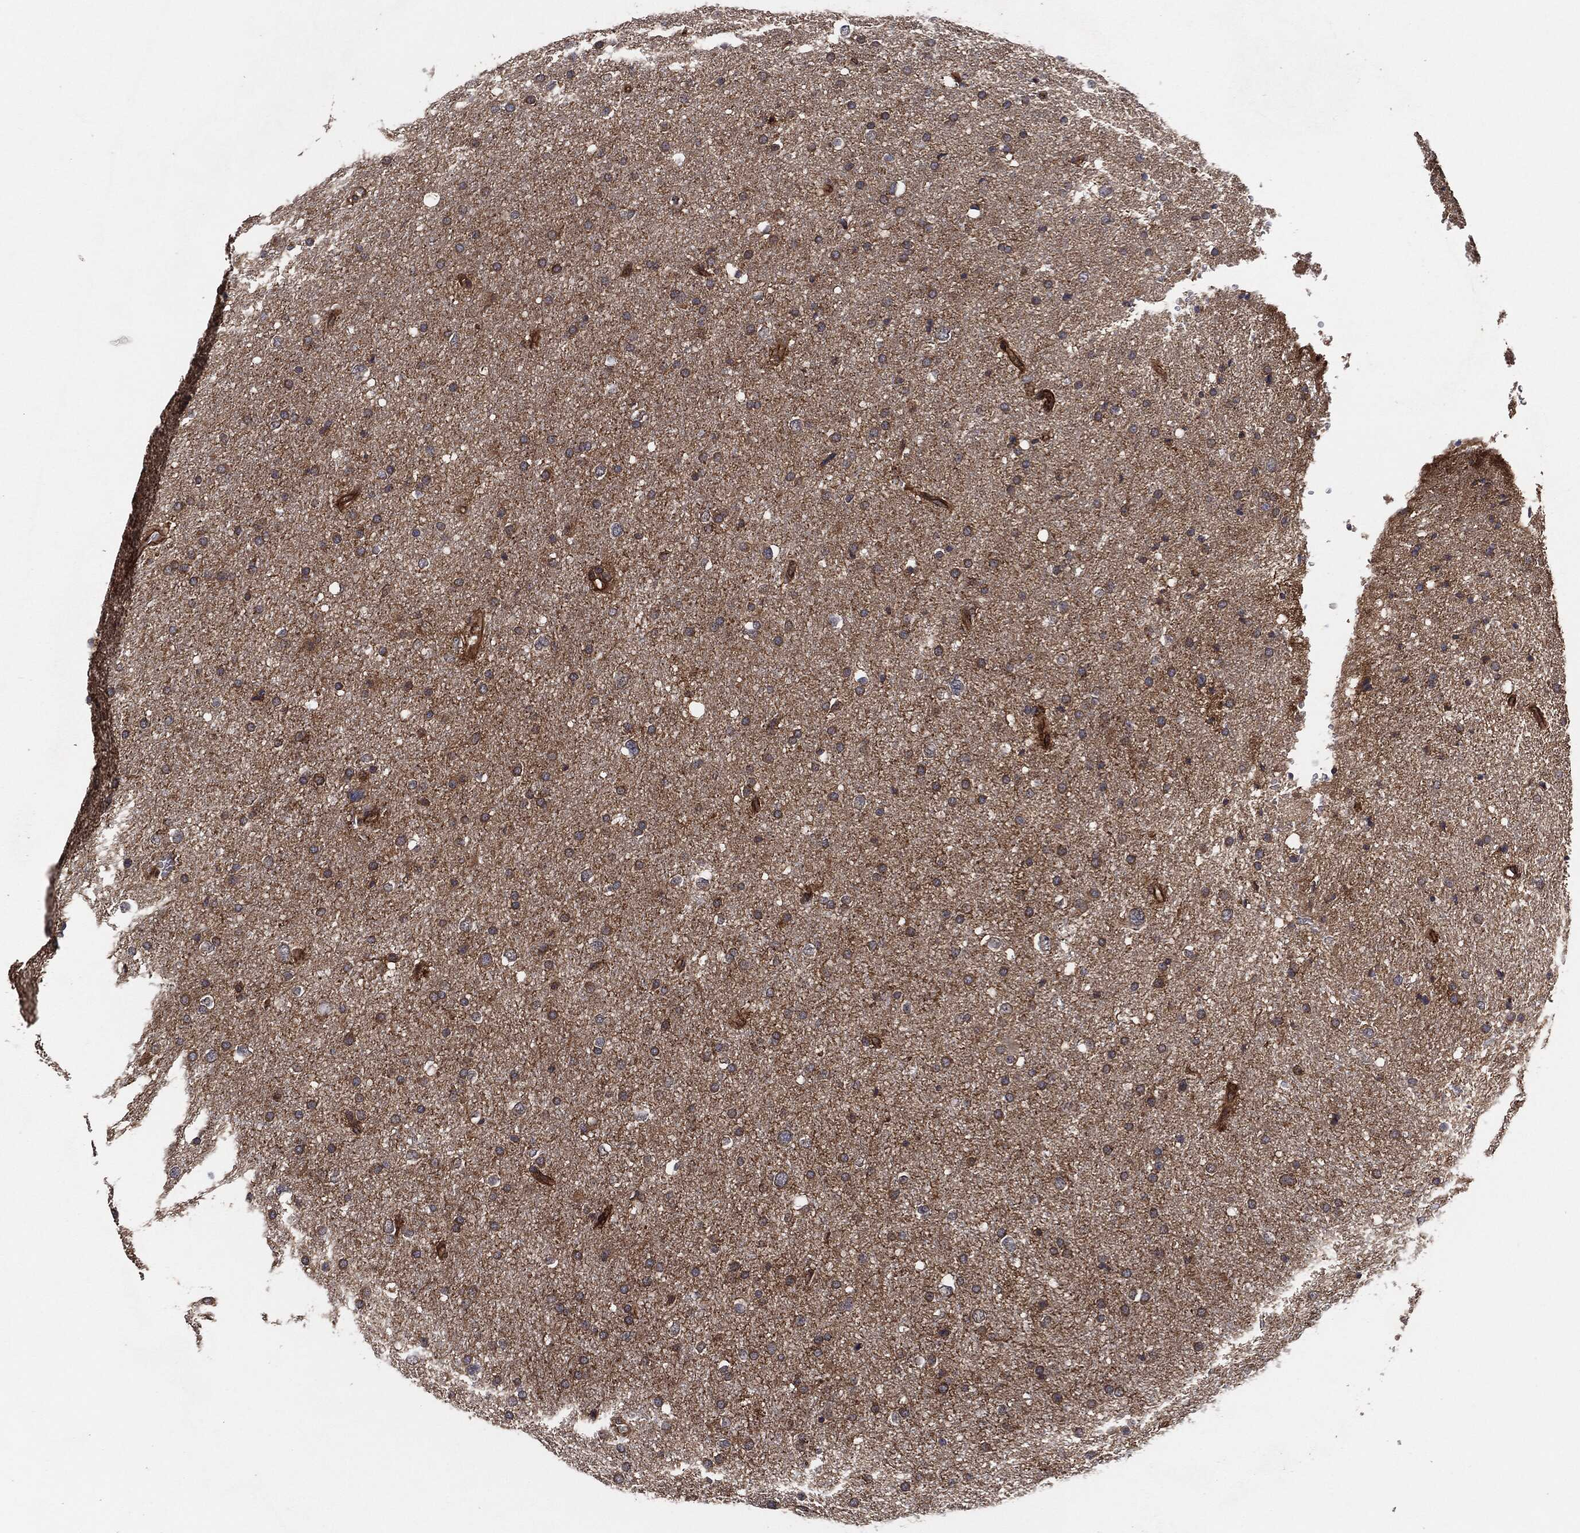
{"staining": {"intensity": "moderate", "quantity": "25%-75%", "location": "cytoplasmic/membranous"}, "tissue": "glioma", "cell_type": "Tumor cells", "image_type": "cancer", "snomed": [{"axis": "morphology", "description": "Glioma, malignant, Low grade"}, {"axis": "topography", "description": "Brain"}], "caption": "Glioma stained for a protein (brown) exhibits moderate cytoplasmic/membranous positive staining in approximately 25%-75% of tumor cells.", "gene": "CTNNA1", "patient": {"sex": "female", "age": 37}}